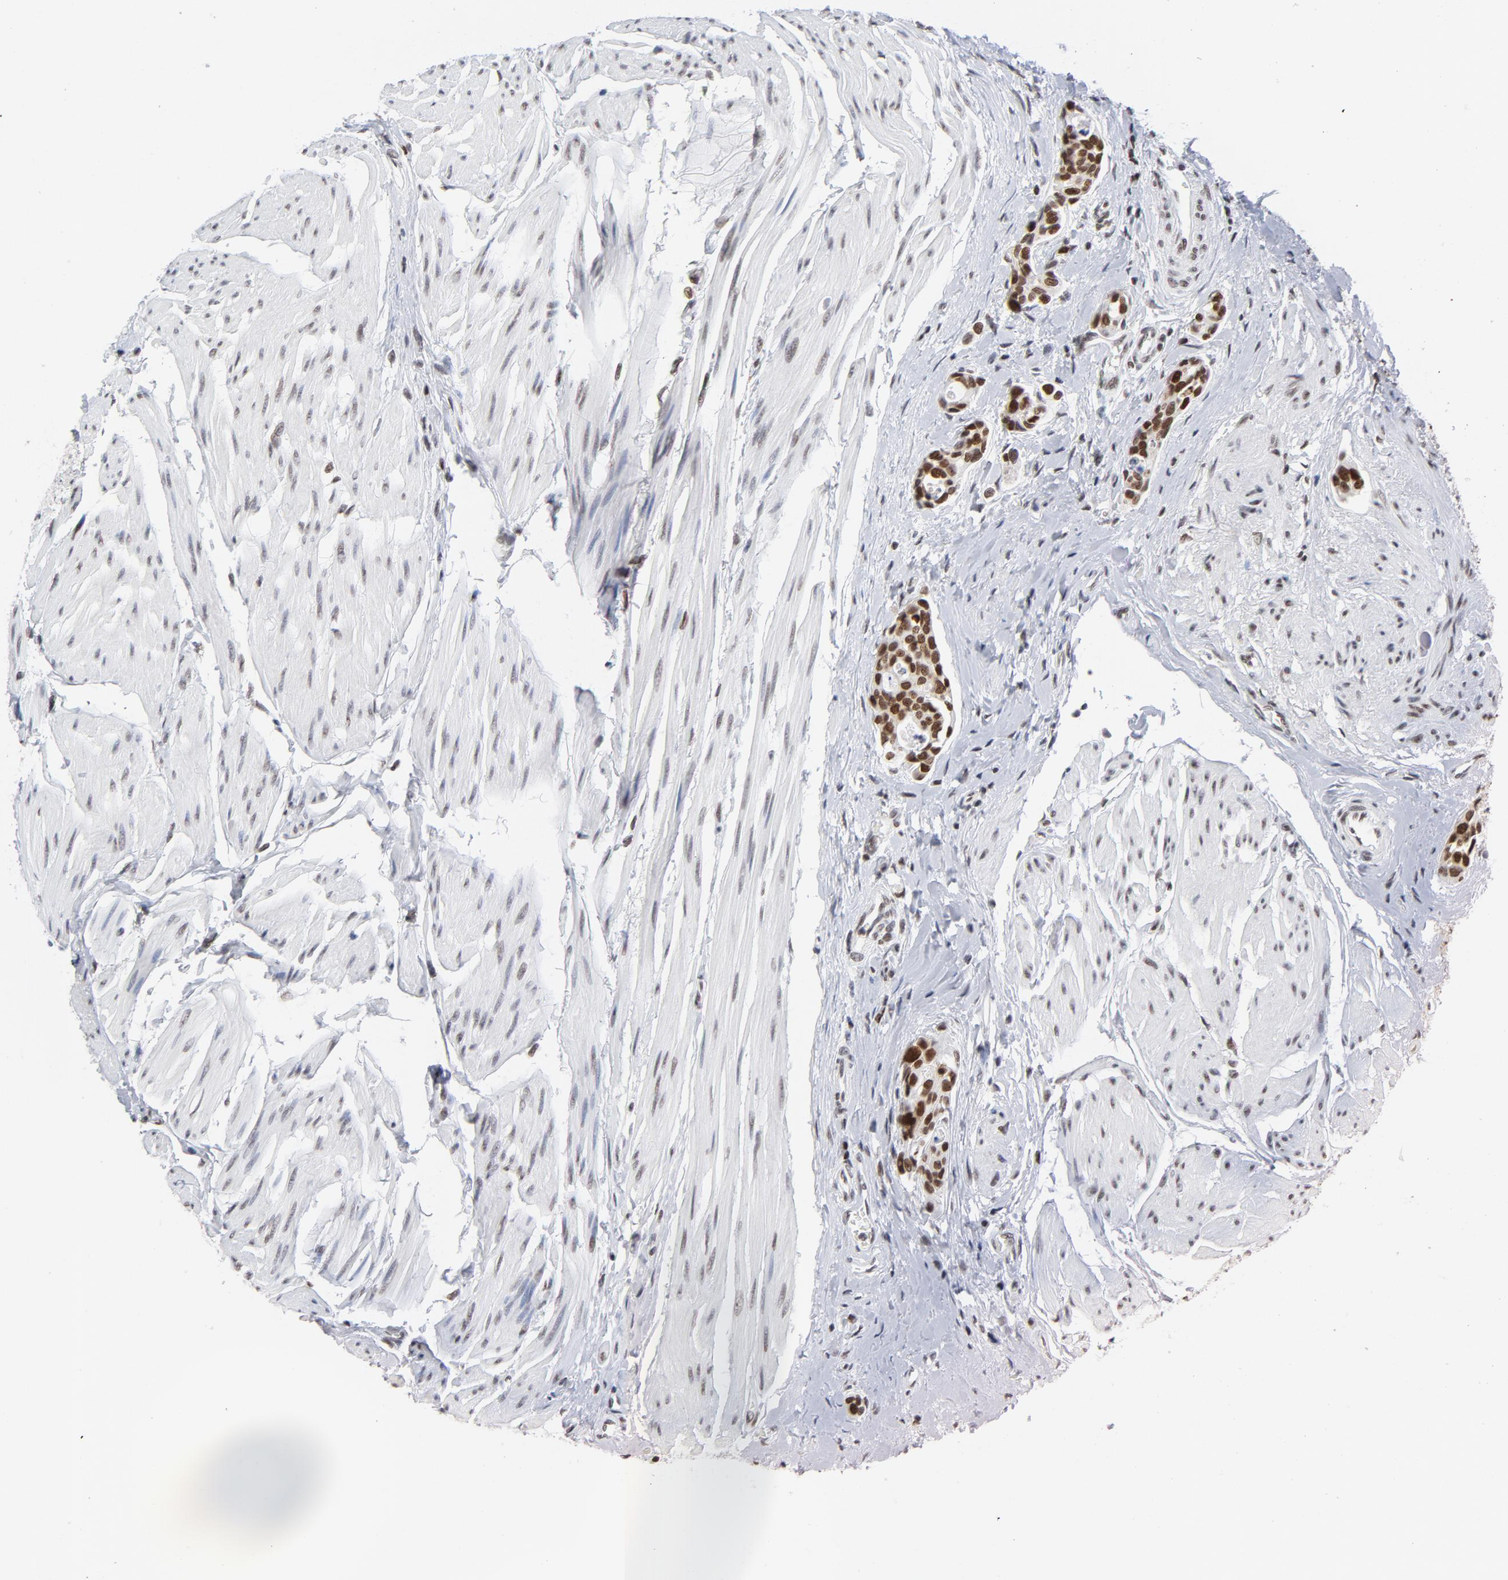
{"staining": {"intensity": "moderate", "quantity": ">75%", "location": "nuclear"}, "tissue": "urothelial cancer", "cell_type": "Tumor cells", "image_type": "cancer", "snomed": [{"axis": "morphology", "description": "Urothelial carcinoma, High grade"}, {"axis": "topography", "description": "Urinary bladder"}], "caption": "Urothelial cancer tissue reveals moderate nuclear expression in approximately >75% of tumor cells (DAB (3,3'-diaminobenzidine) = brown stain, brightfield microscopy at high magnification).", "gene": "RFC4", "patient": {"sex": "male", "age": 78}}